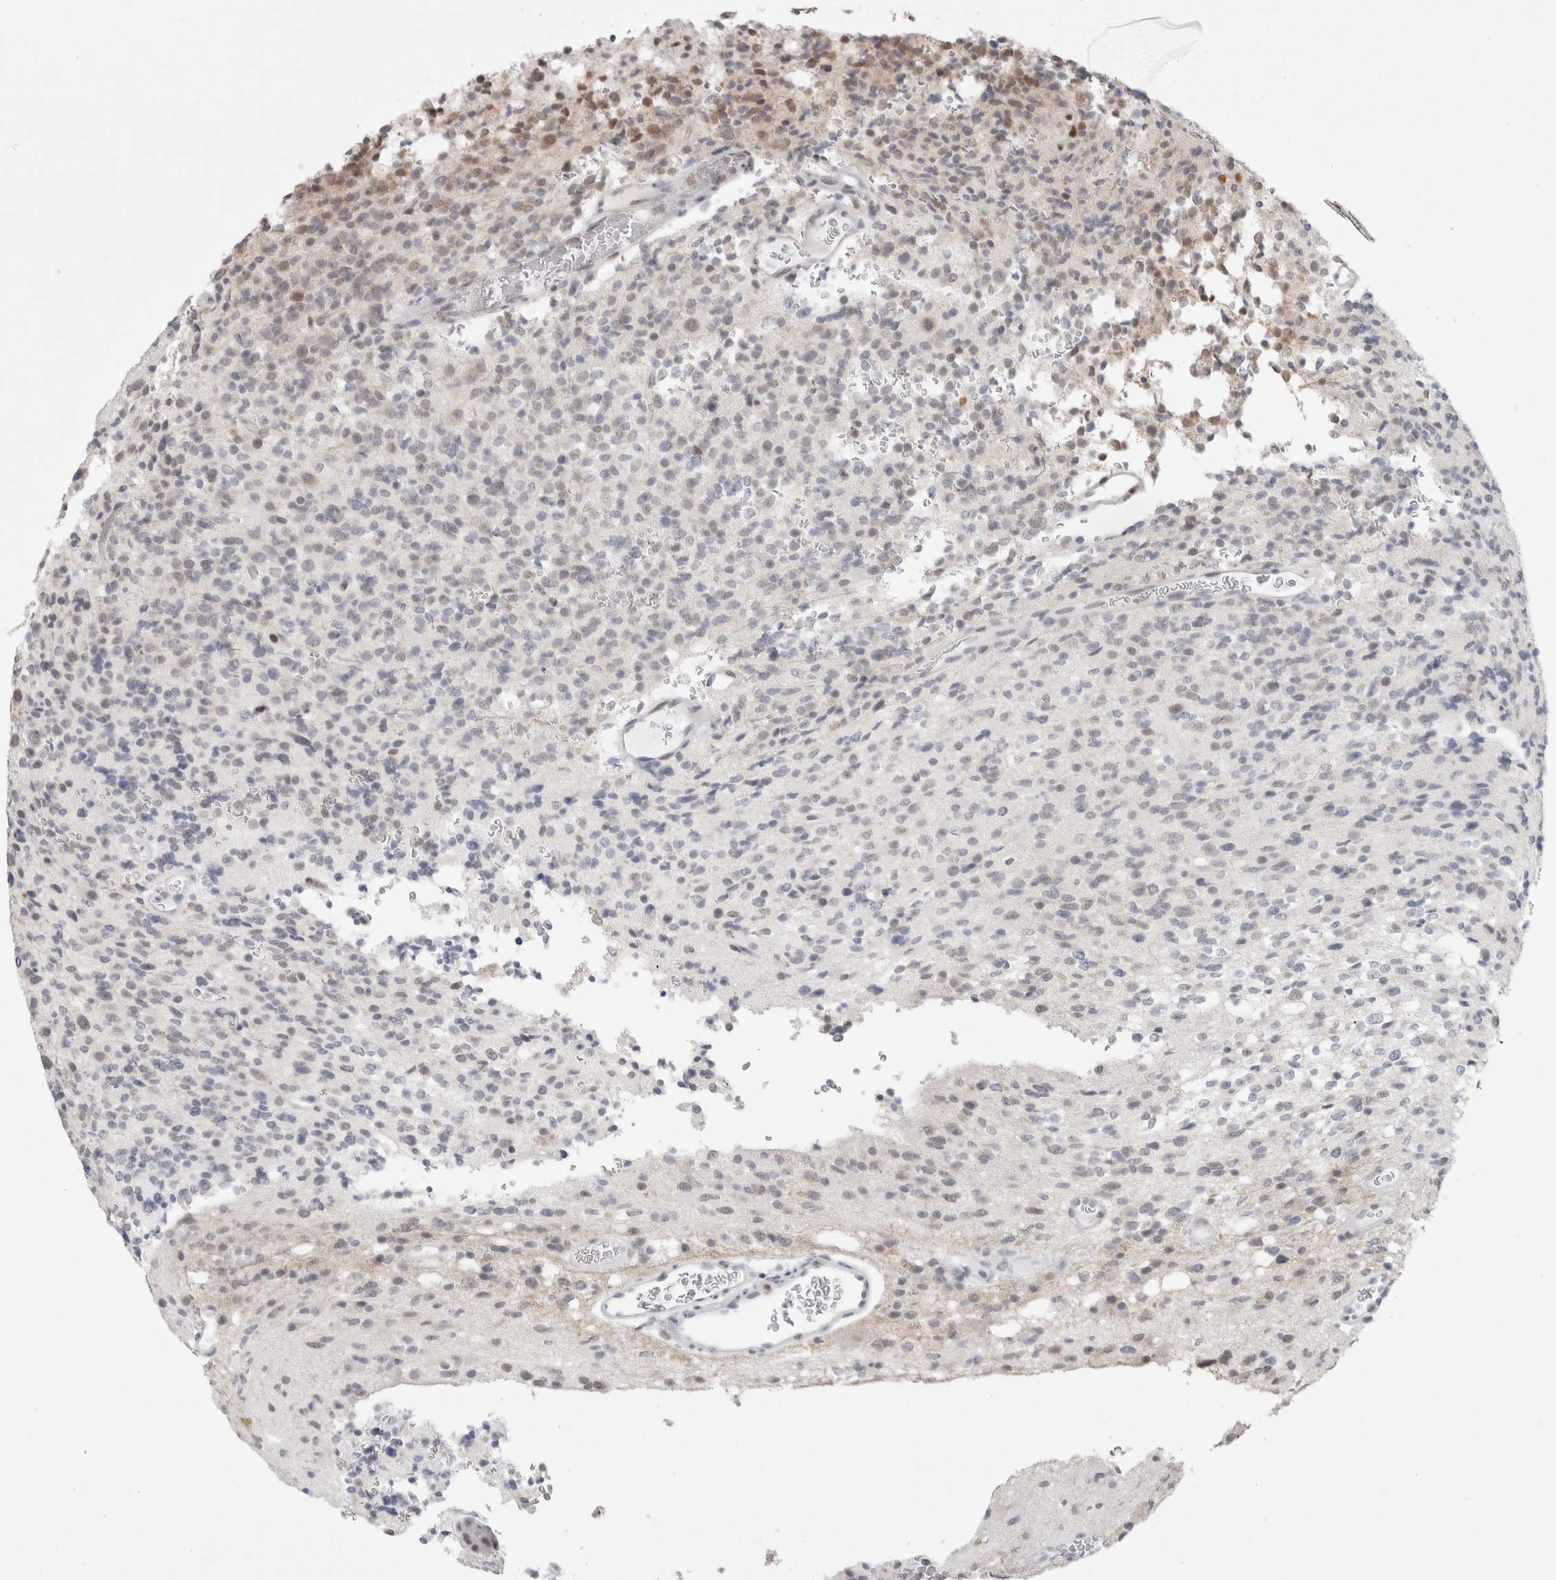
{"staining": {"intensity": "weak", "quantity": "<25%", "location": "nuclear"}, "tissue": "glioma", "cell_type": "Tumor cells", "image_type": "cancer", "snomed": [{"axis": "morphology", "description": "Glioma, malignant, High grade"}, {"axis": "topography", "description": "Brain"}], "caption": "A high-resolution micrograph shows IHC staining of malignant glioma (high-grade), which shows no significant staining in tumor cells.", "gene": "SMARCC1", "patient": {"sex": "male", "age": 34}}